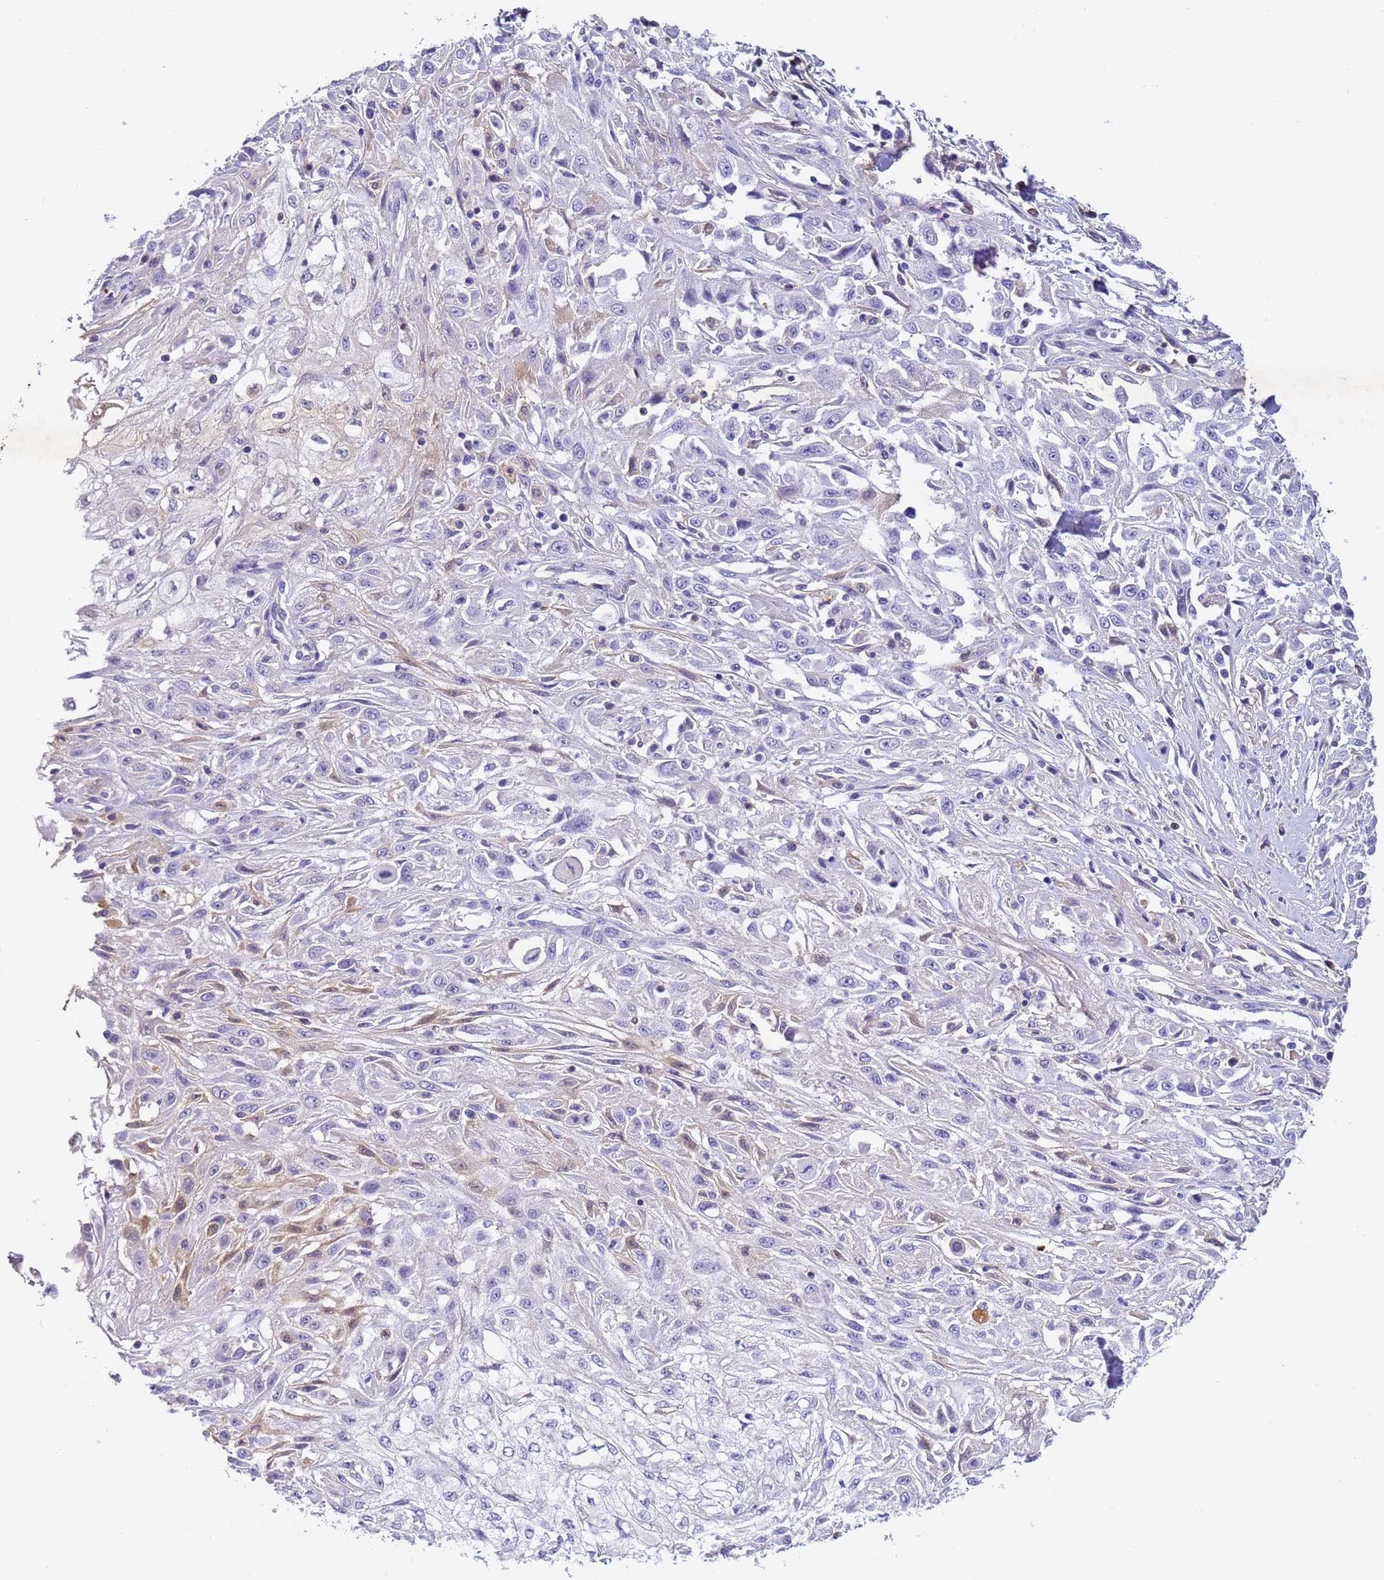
{"staining": {"intensity": "weak", "quantity": "<25%", "location": "nuclear"}, "tissue": "skin cancer", "cell_type": "Tumor cells", "image_type": "cancer", "snomed": [{"axis": "morphology", "description": "Squamous cell carcinoma, NOS"}, {"axis": "morphology", "description": "Squamous cell carcinoma, metastatic, NOS"}, {"axis": "topography", "description": "Skin"}, {"axis": "topography", "description": "Lymph node"}], "caption": "The micrograph displays no staining of tumor cells in skin squamous cell carcinoma.", "gene": "CFHR2", "patient": {"sex": "male", "age": 75}}